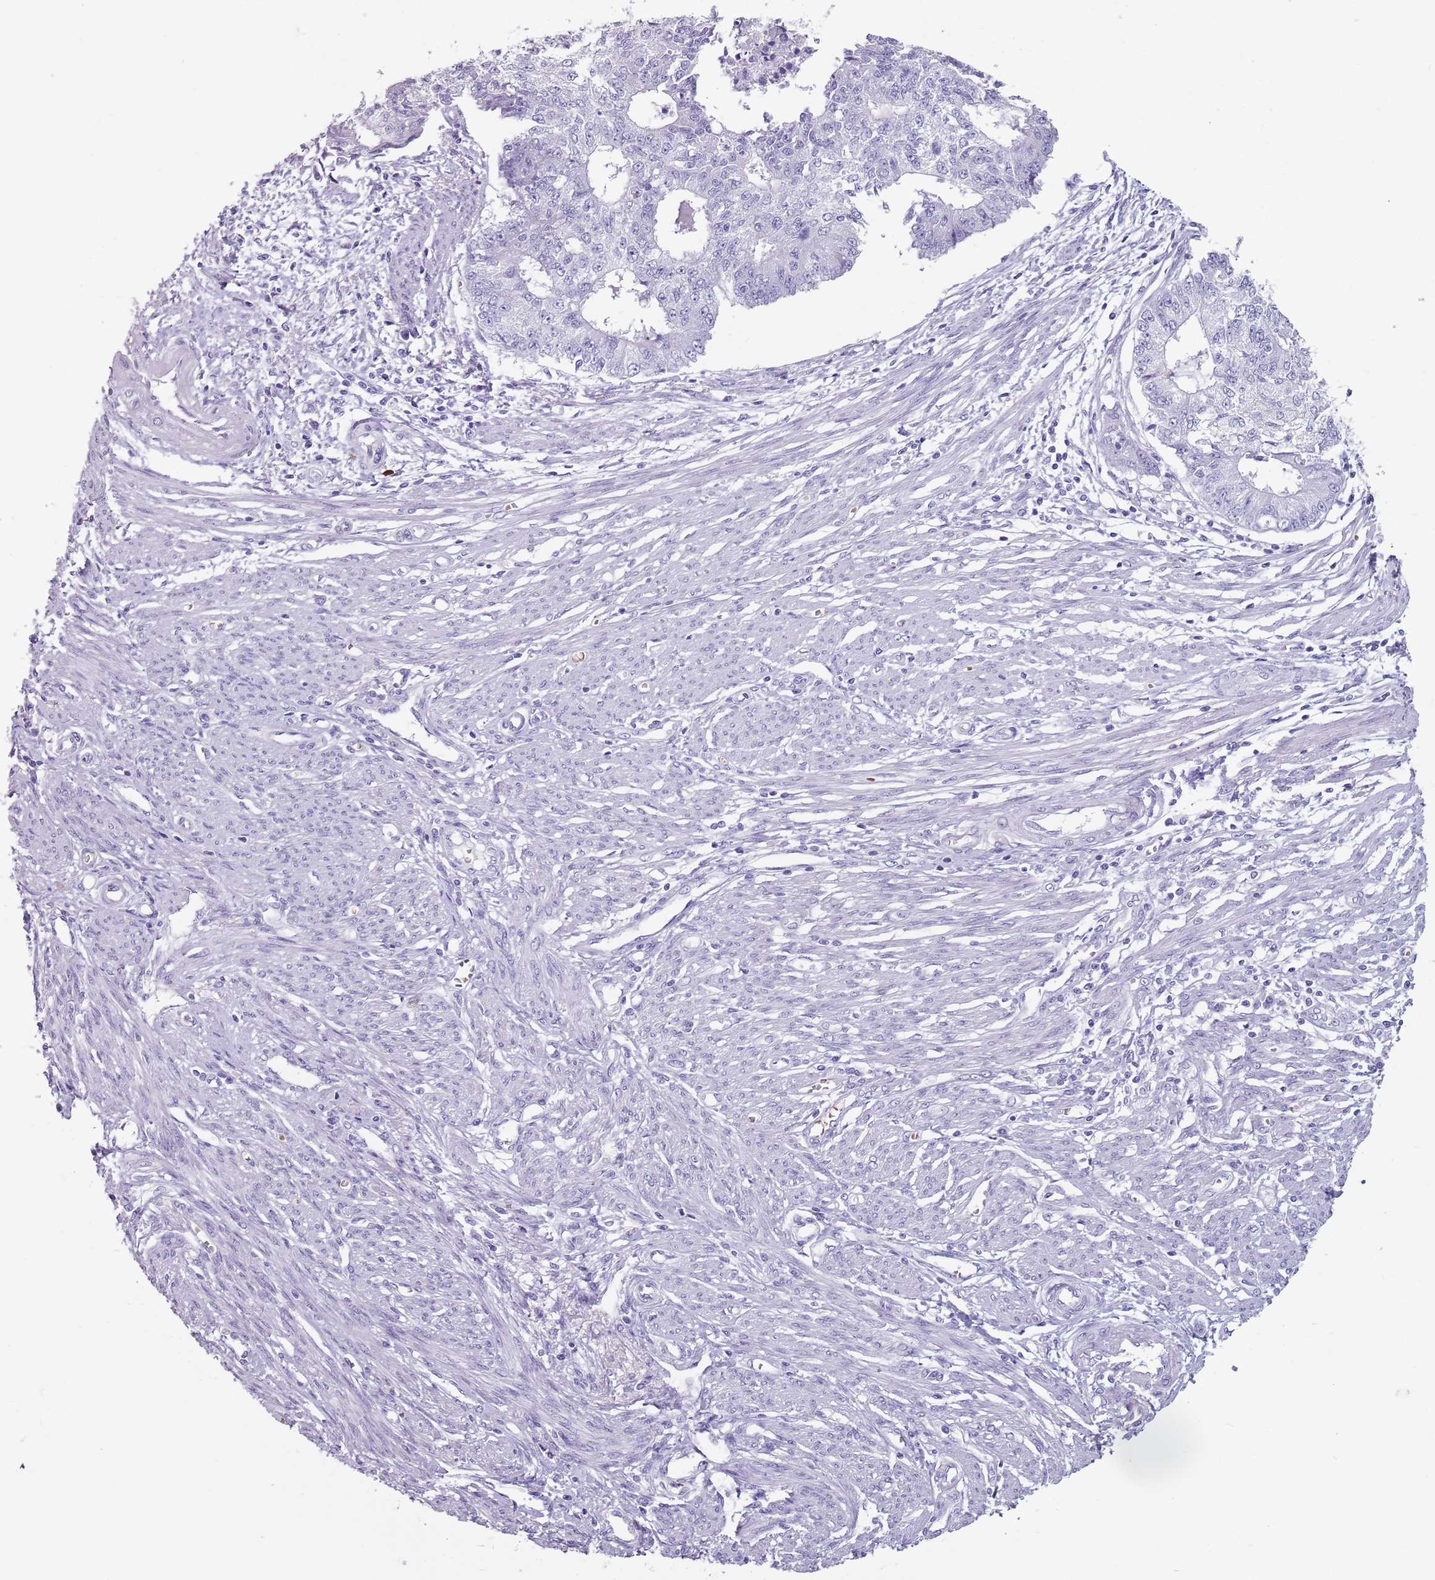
{"staining": {"intensity": "negative", "quantity": "none", "location": "none"}, "tissue": "endometrial cancer", "cell_type": "Tumor cells", "image_type": "cancer", "snomed": [{"axis": "morphology", "description": "Adenocarcinoma, NOS"}, {"axis": "topography", "description": "Endometrium"}], "caption": "IHC micrograph of human endometrial cancer stained for a protein (brown), which displays no positivity in tumor cells. (DAB (3,3'-diaminobenzidine) immunohistochemistry (IHC) with hematoxylin counter stain).", "gene": "SPESP1", "patient": {"sex": "female", "age": 56}}